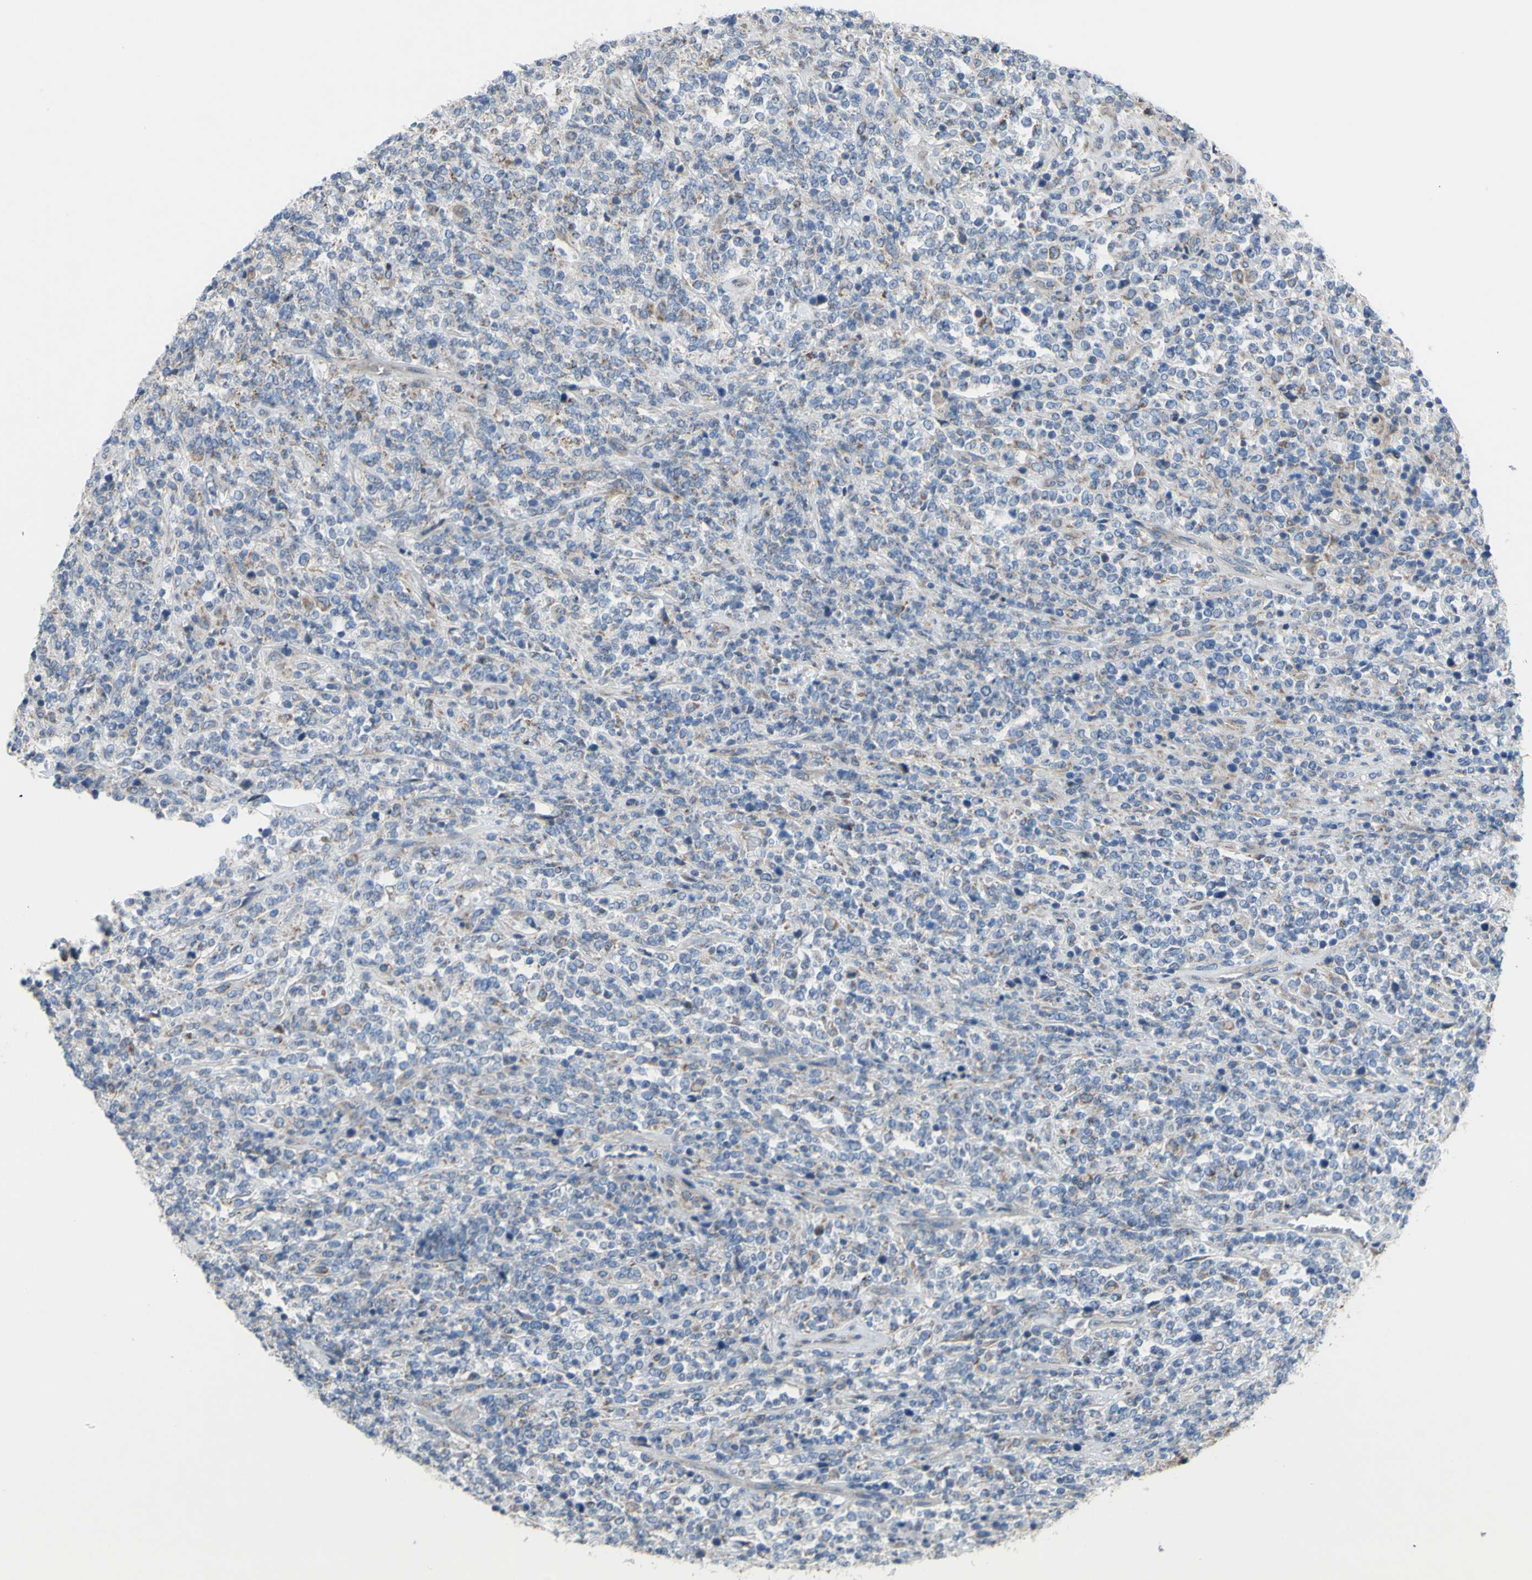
{"staining": {"intensity": "weak", "quantity": "25%-75%", "location": "cytoplasmic/membranous"}, "tissue": "lymphoma", "cell_type": "Tumor cells", "image_type": "cancer", "snomed": [{"axis": "morphology", "description": "Malignant lymphoma, non-Hodgkin's type, High grade"}, {"axis": "topography", "description": "Soft tissue"}], "caption": "Weak cytoplasmic/membranous staining for a protein is appreciated in approximately 25%-75% of tumor cells of malignant lymphoma, non-Hodgkin's type (high-grade) using IHC.", "gene": "GRAMD2B", "patient": {"sex": "male", "age": 18}}